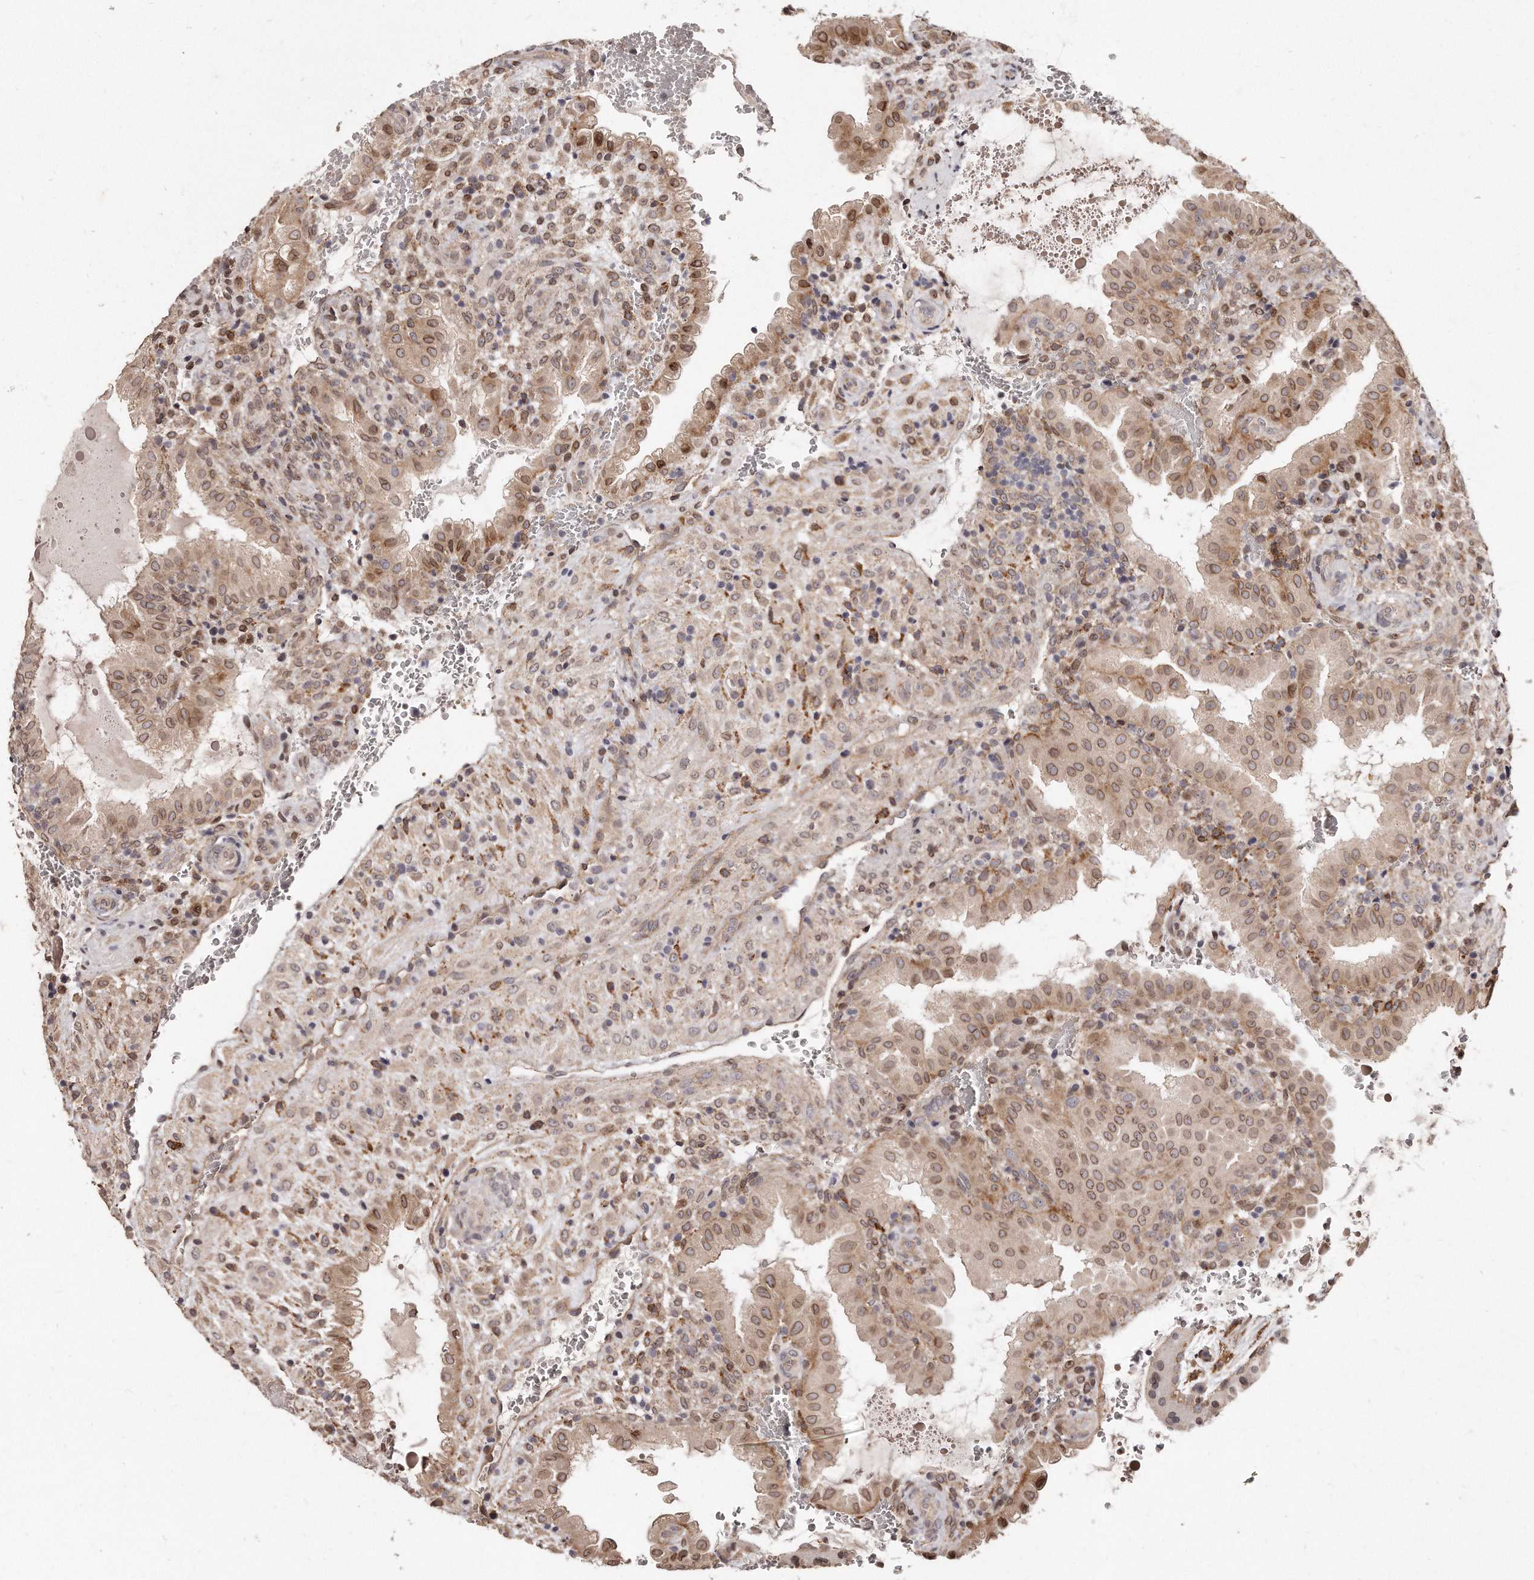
{"staining": {"intensity": "moderate", "quantity": ">75%", "location": "cytoplasmic/membranous"}, "tissue": "placenta", "cell_type": "Decidual cells", "image_type": "normal", "snomed": [{"axis": "morphology", "description": "Normal tissue, NOS"}, {"axis": "topography", "description": "Placenta"}], "caption": "Immunohistochemistry (IHC) image of normal placenta: human placenta stained using immunohistochemistry demonstrates medium levels of moderate protein expression localized specifically in the cytoplasmic/membranous of decidual cells, appearing as a cytoplasmic/membranous brown color.", "gene": "HASPIN", "patient": {"sex": "female", "age": 35}}